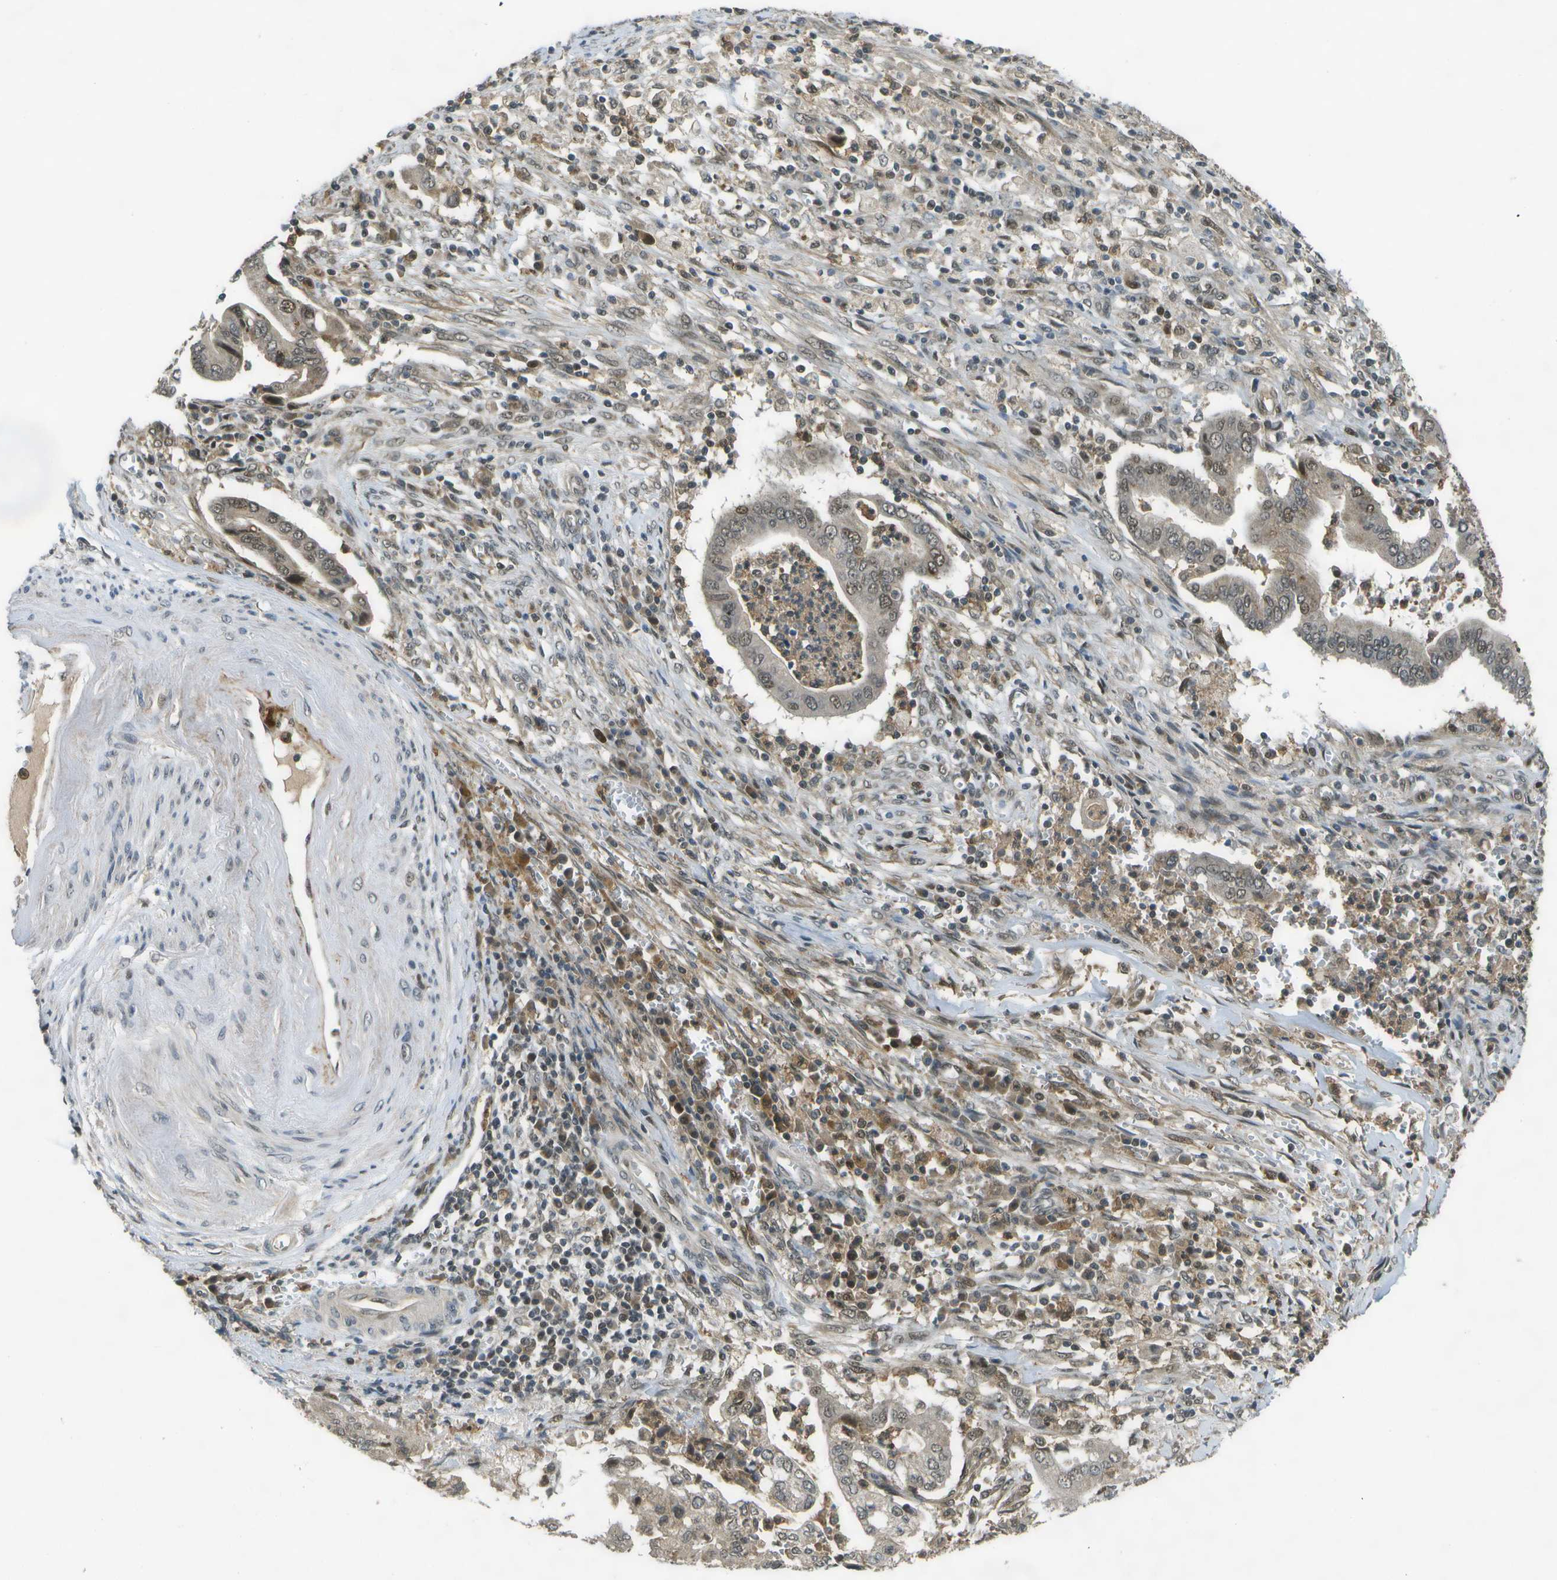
{"staining": {"intensity": "moderate", "quantity": "<25%", "location": "cytoplasmic/membranous,nuclear"}, "tissue": "cervical cancer", "cell_type": "Tumor cells", "image_type": "cancer", "snomed": [{"axis": "morphology", "description": "Adenocarcinoma, NOS"}, {"axis": "topography", "description": "Cervix"}], "caption": "Tumor cells demonstrate moderate cytoplasmic/membranous and nuclear expression in approximately <25% of cells in cervical adenocarcinoma.", "gene": "GANC", "patient": {"sex": "female", "age": 44}}